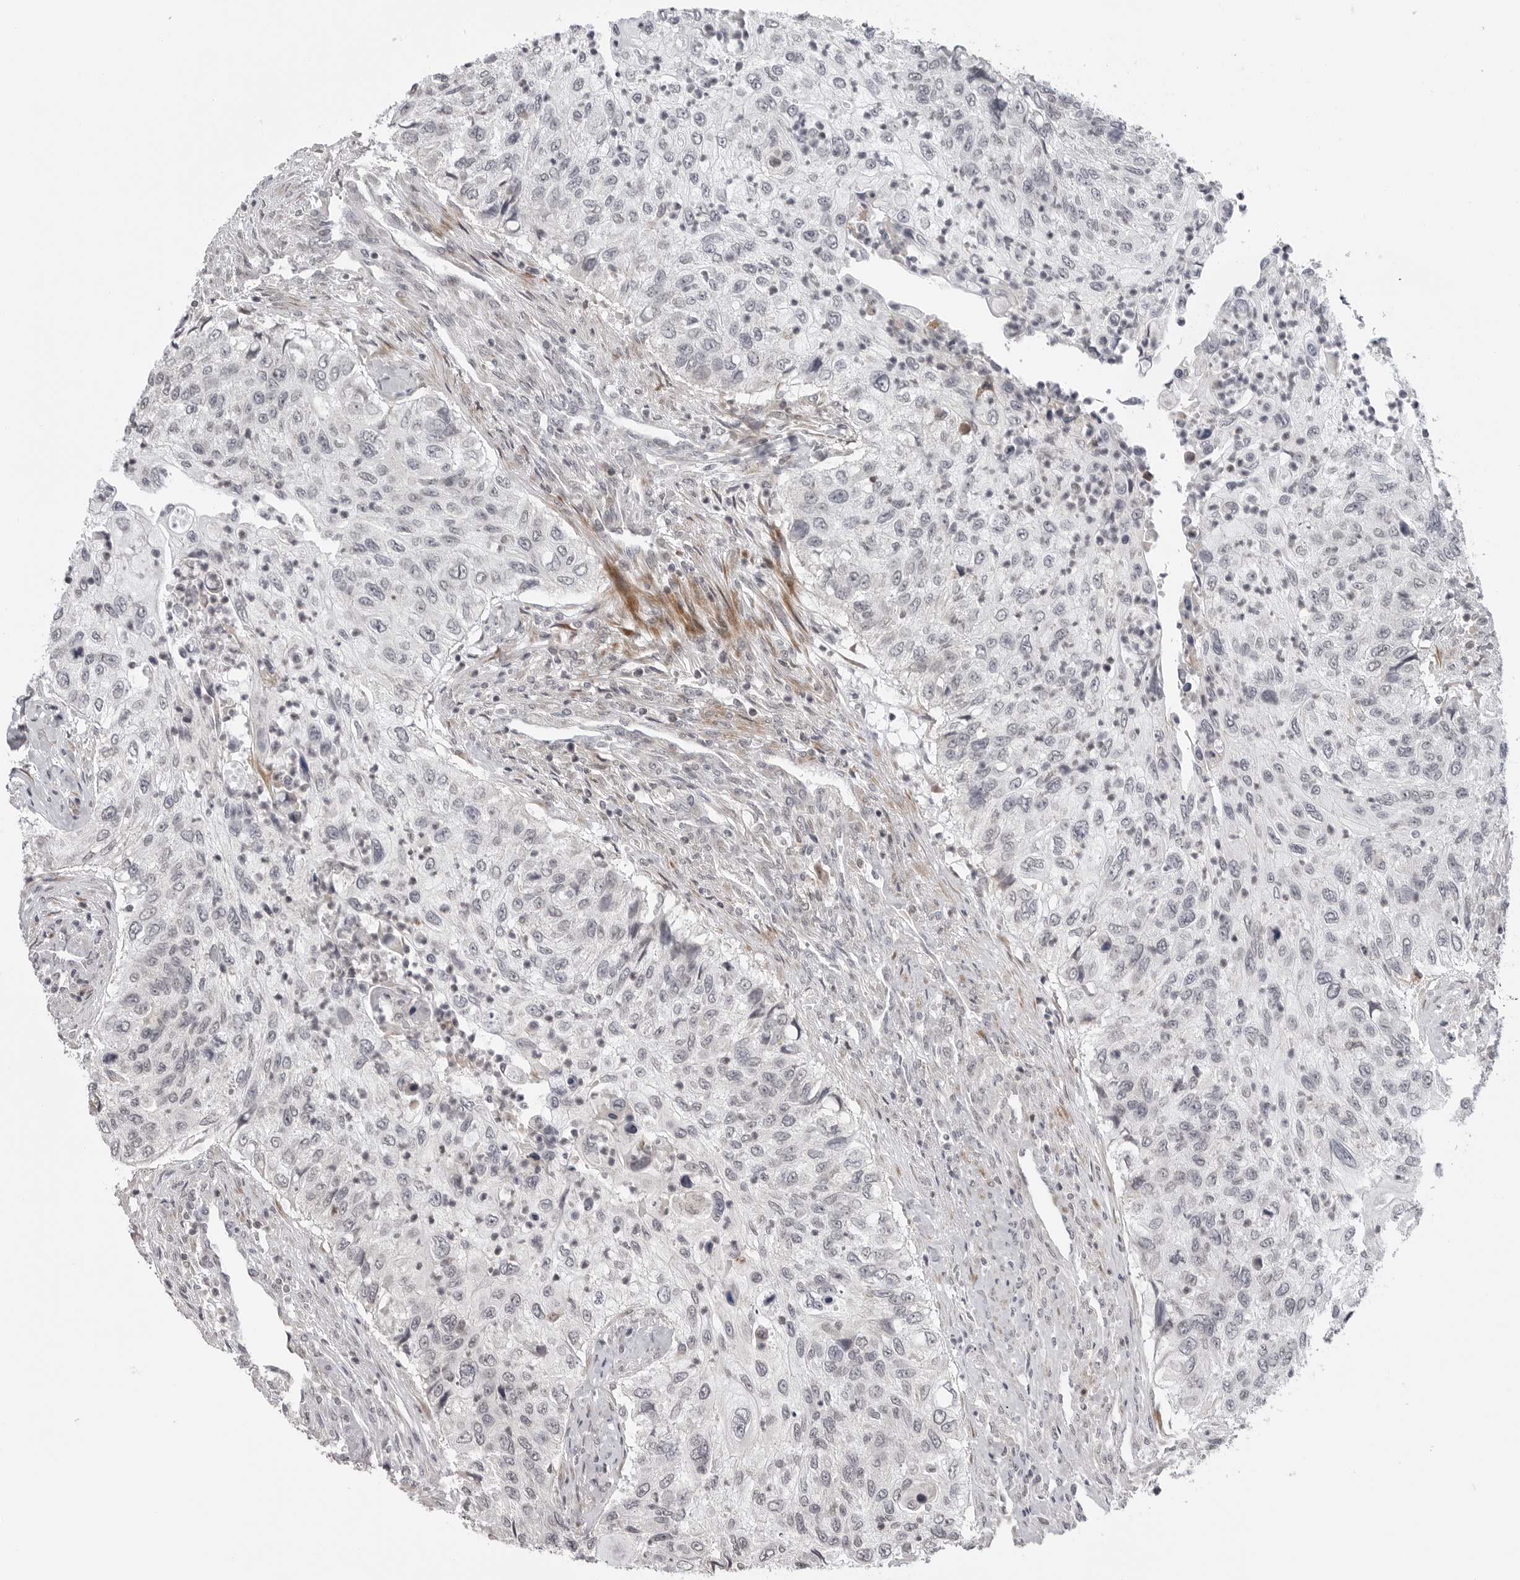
{"staining": {"intensity": "negative", "quantity": "none", "location": "none"}, "tissue": "urothelial cancer", "cell_type": "Tumor cells", "image_type": "cancer", "snomed": [{"axis": "morphology", "description": "Urothelial carcinoma, High grade"}, {"axis": "topography", "description": "Urinary bladder"}], "caption": "This histopathology image is of high-grade urothelial carcinoma stained with immunohistochemistry to label a protein in brown with the nuclei are counter-stained blue. There is no positivity in tumor cells.", "gene": "ADAMTS5", "patient": {"sex": "female", "age": 60}}